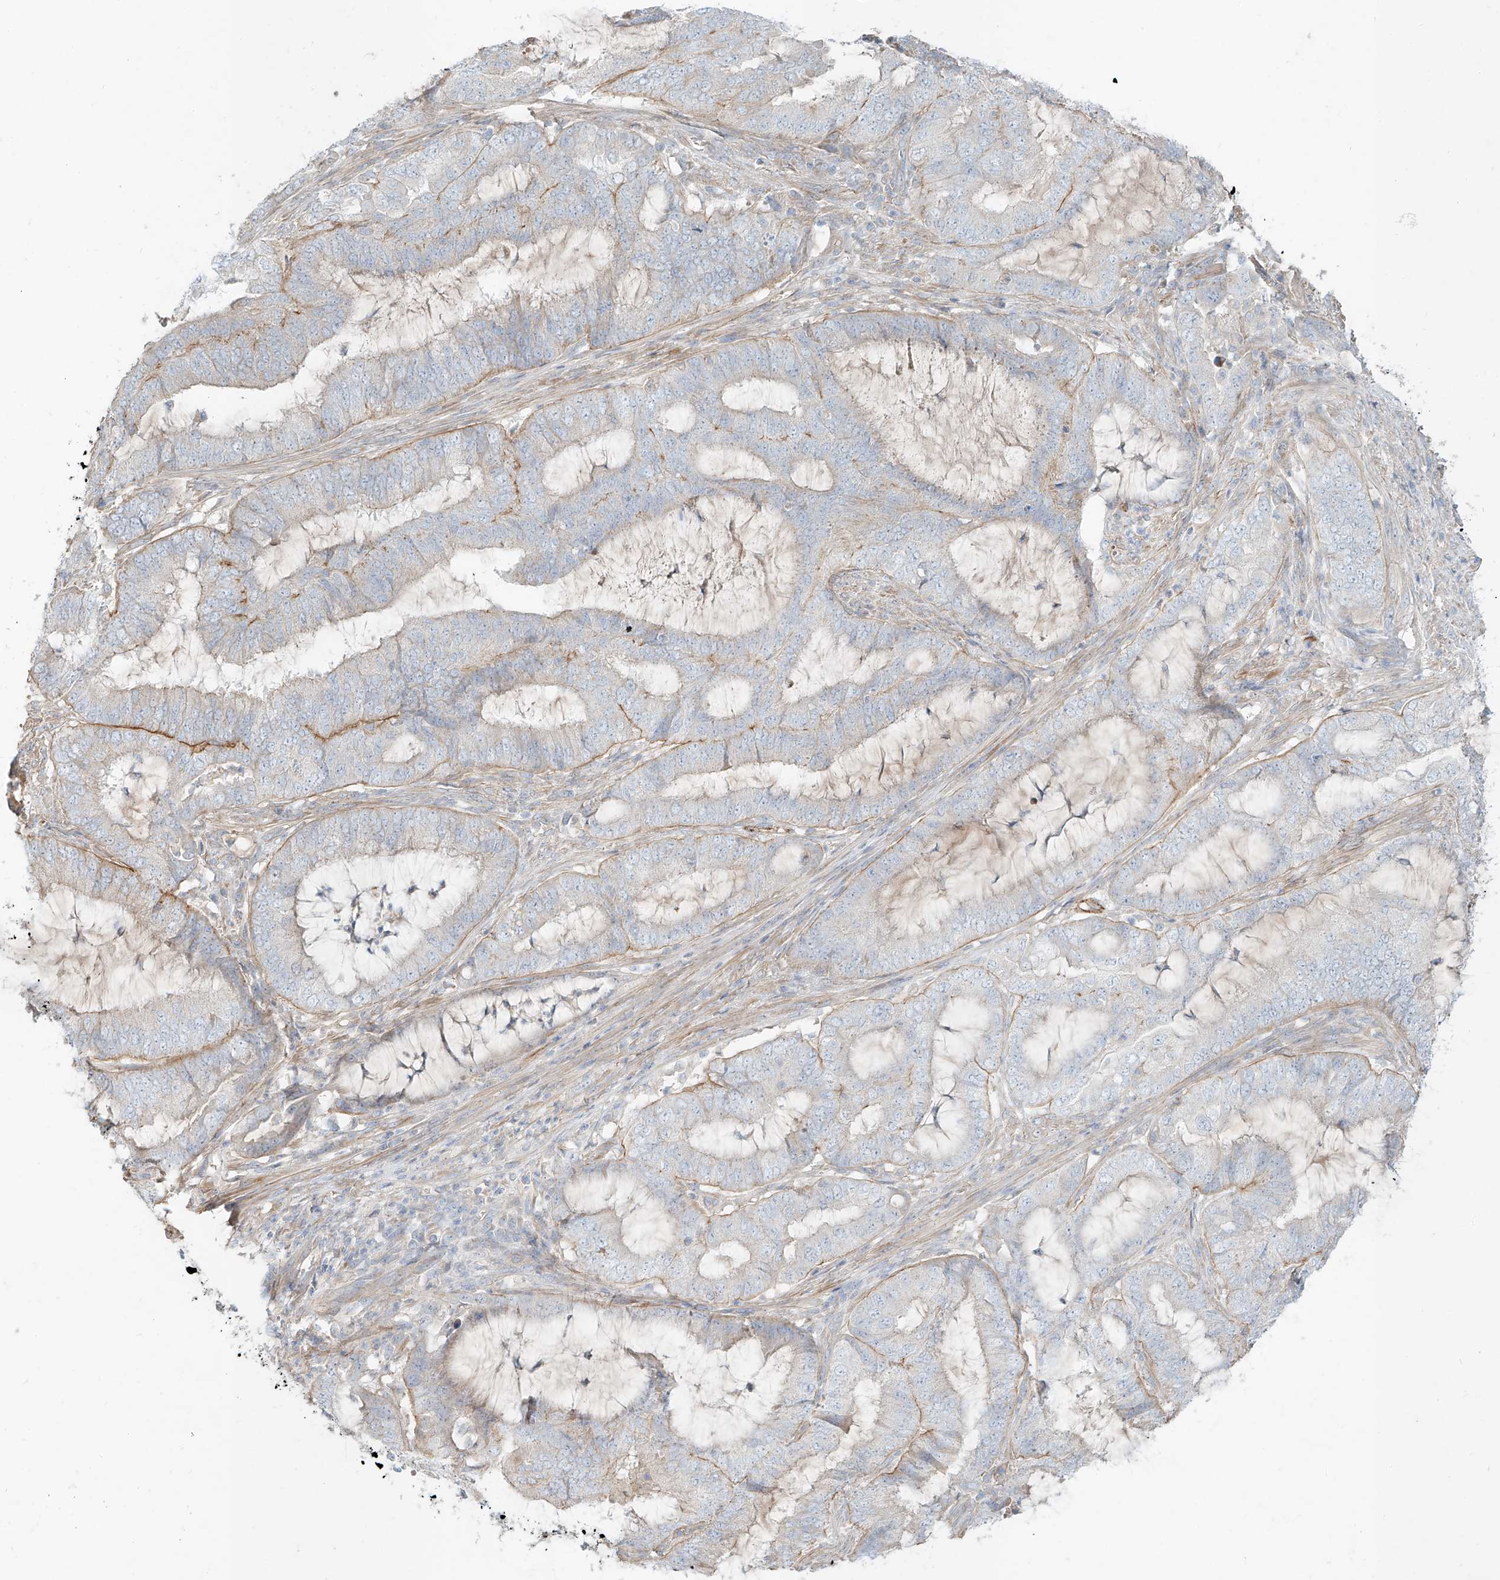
{"staining": {"intensity": "moderate", "quantity": "<25%", "location": "cytoplasmic/membranous"}, "tissue": "endometrial cancer", "cell_type": "Tumor cells", "image_type": "cancer", "snomed": [{"axis": "morphology", "description": "Adenocarcinoma, NOS"}, {"axis": "topography", "description": "Endometrium"}], "caption": "Endometrial cancer (adenocarcinoma) stained with a brown dye displays moderate cytoplasmic/membranous positive positivity in about <25% of tumor cells.", "gene": "AJM1", "patient": {"sex": "female", "age": 51}}